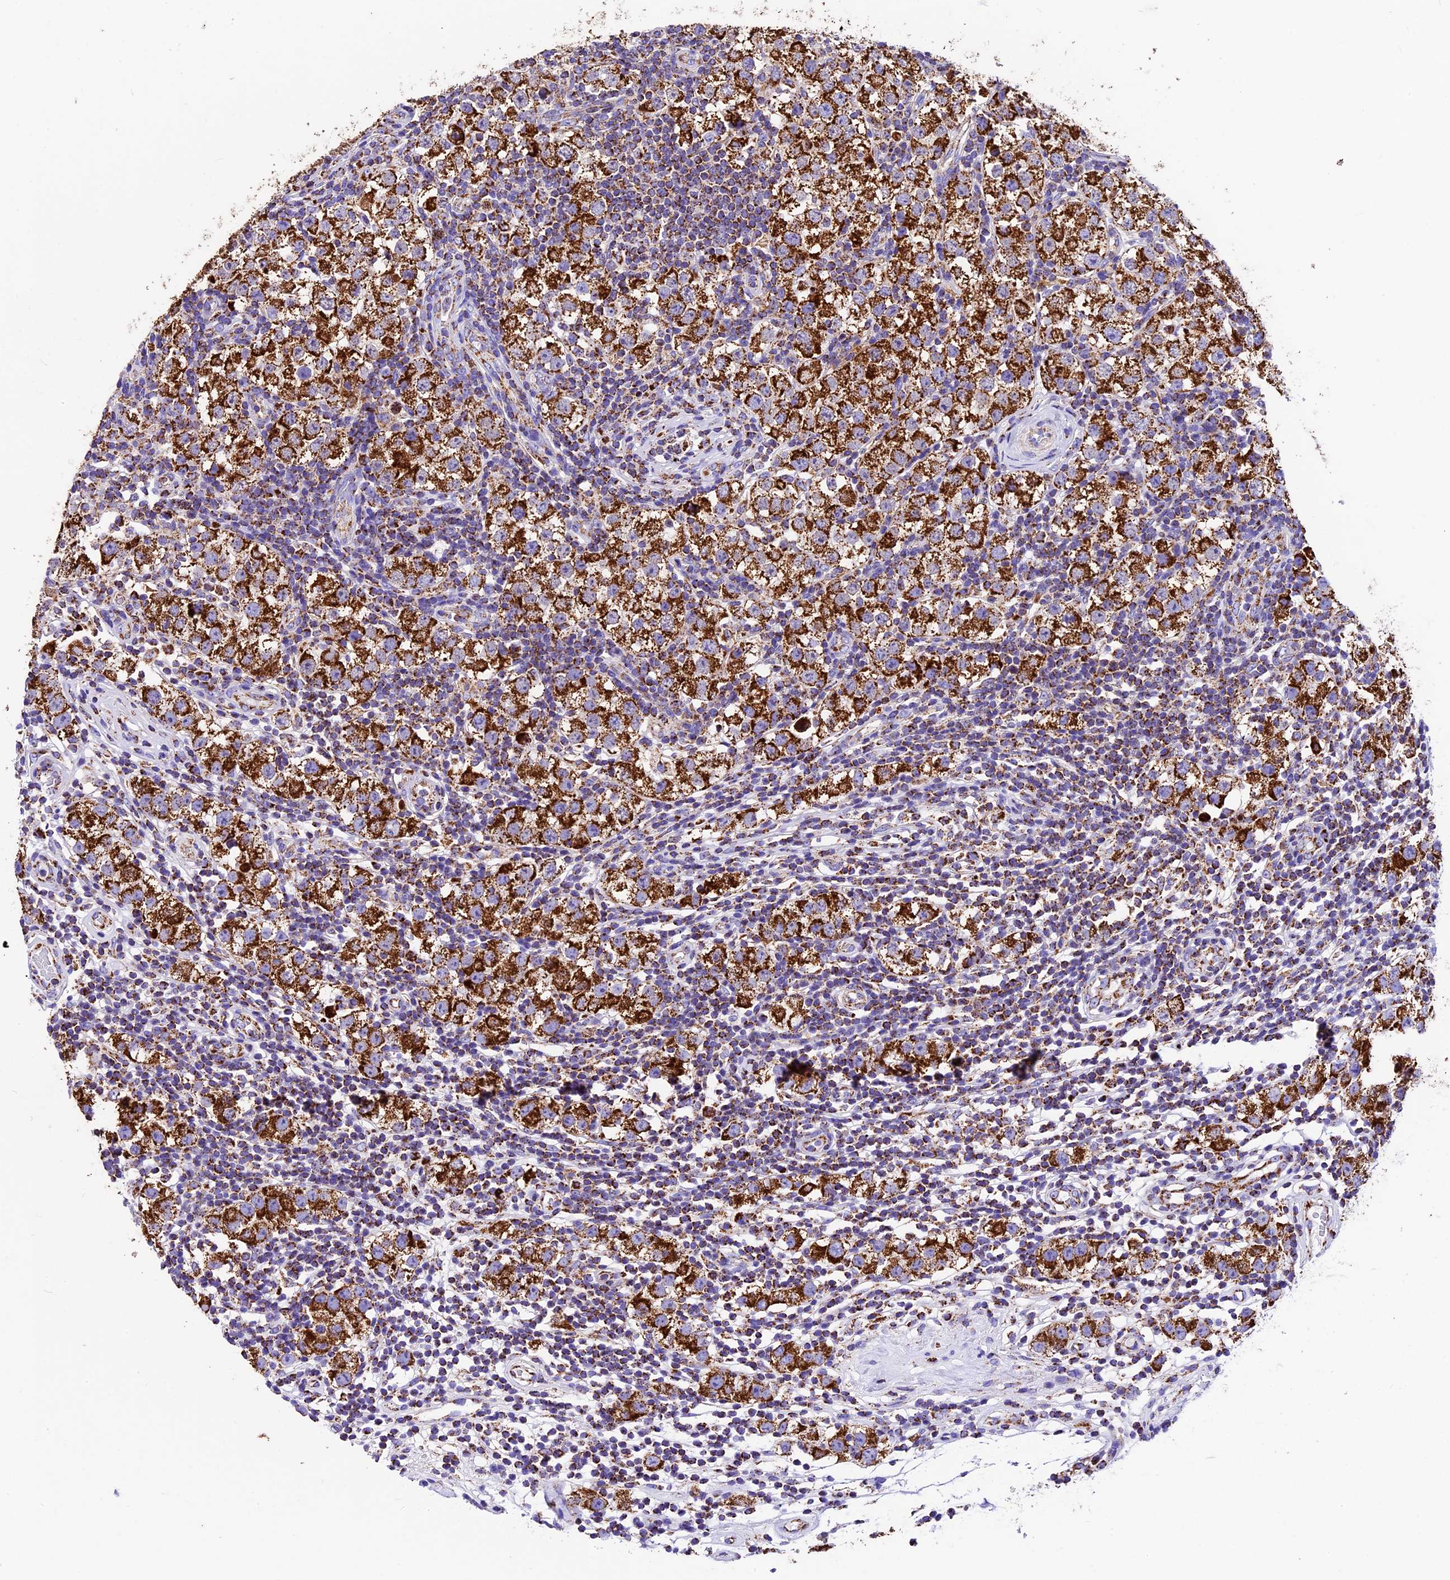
{"staining": {"intensity": "strong", "quantity": ">75%", "location": "cytoplasmic/membranous"}, "tissue": "testis cancer", "cell_type": "Tumor cells", "image_type": "cancer", "snomed": [{"axis": "morphology", "description": "Seminoma, NOS"}, {"axis": "topography", "description": "Testis"}], "caption": "Brown immunohistochemical staining in human testis seminoma exhibits strong cytoplasmic/membranous staining in approximately >75% of tumor cells. The protein of interest is shown in brown color, while the nuclei are stained blue.", "gene": "DCAF5", "patient": {"sex": "male", "age": 34}}